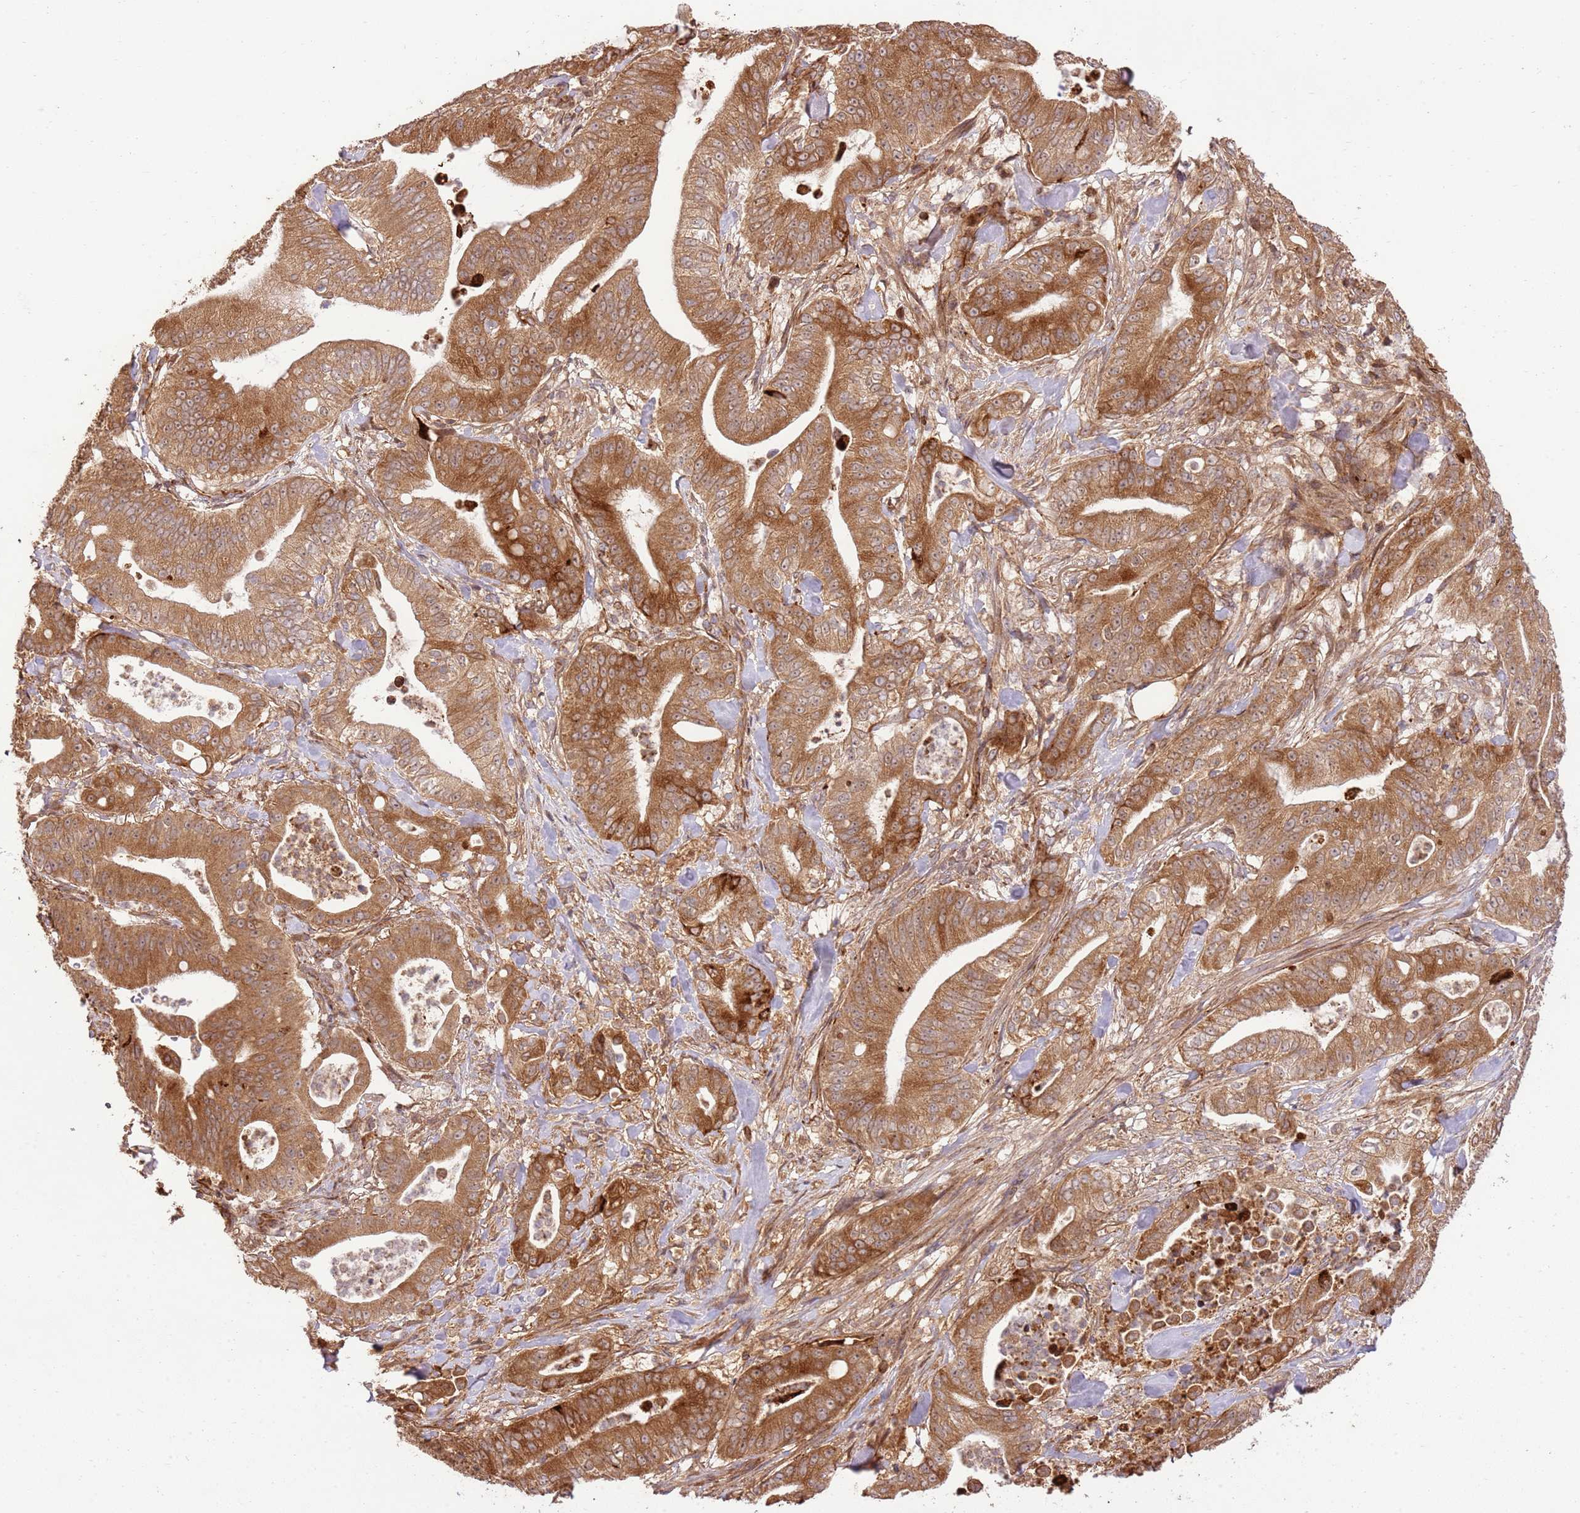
{"staining": {"intensity": "moderate", "quantity": ">75%", "location": "cytoplasmic/membranous"}, "tissue": "pancreatic cancer", "cell_type": "Tumor cells", "image_type": "cancer", "snomed": [{"axis": "morphology", "description": "Adenocarcinoma, NOS"}, {"axis": "topography", "description": "Pancreas"}], "caption": "Protein staining of adenocarcinoma (pancreatic) tissue exhibits moderate cytoplasmic/membranous expression in approximately >75% of tumor cells. (IHC, brightfield microscopy, high magnification).", "gene": "KATNAL2", "patient": {"sex": "male", "age": 71}}